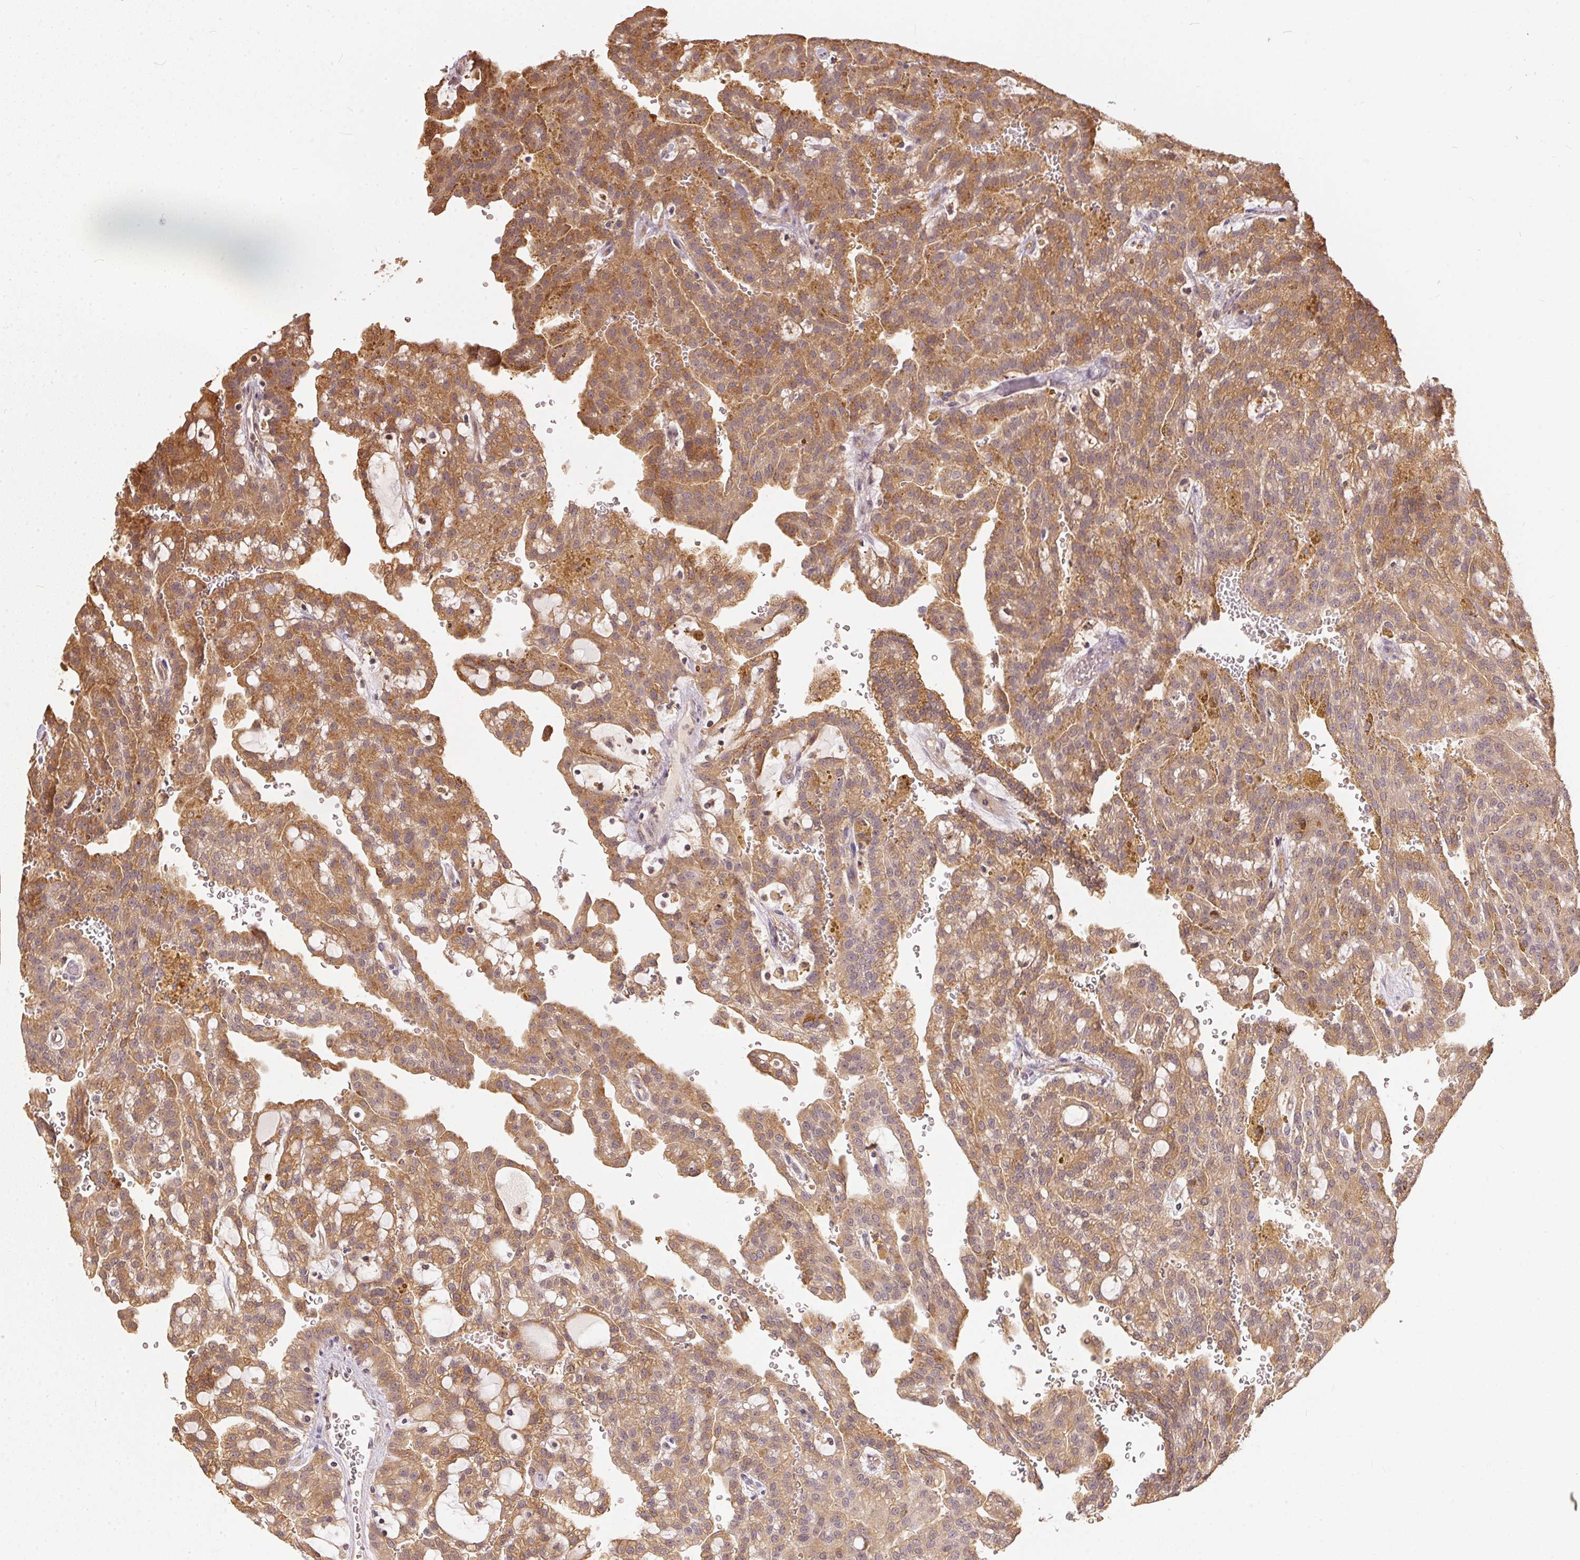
{"staining": {"intensity": "moderate", "quantity": ">75%", "location": "cytoplasmic/membranous"}, "tissue": "renal cancer", "cell_type": "Tumor cells", "image_type": "cancer", "snomed": [{"axis": "morphology", "description": "Adenocarcinoma, NOS"}, {"axis": "topography", "description": "Kidney"}], "caption": "The histopathology image exhibits a brown stain indicating the presence of a protein in the cytoplasmic/membranous of tumor cells in renal cancer (adenocarcinoma).", "gene": "BLMH", "patient": {"sex": "male", "age": 63}}